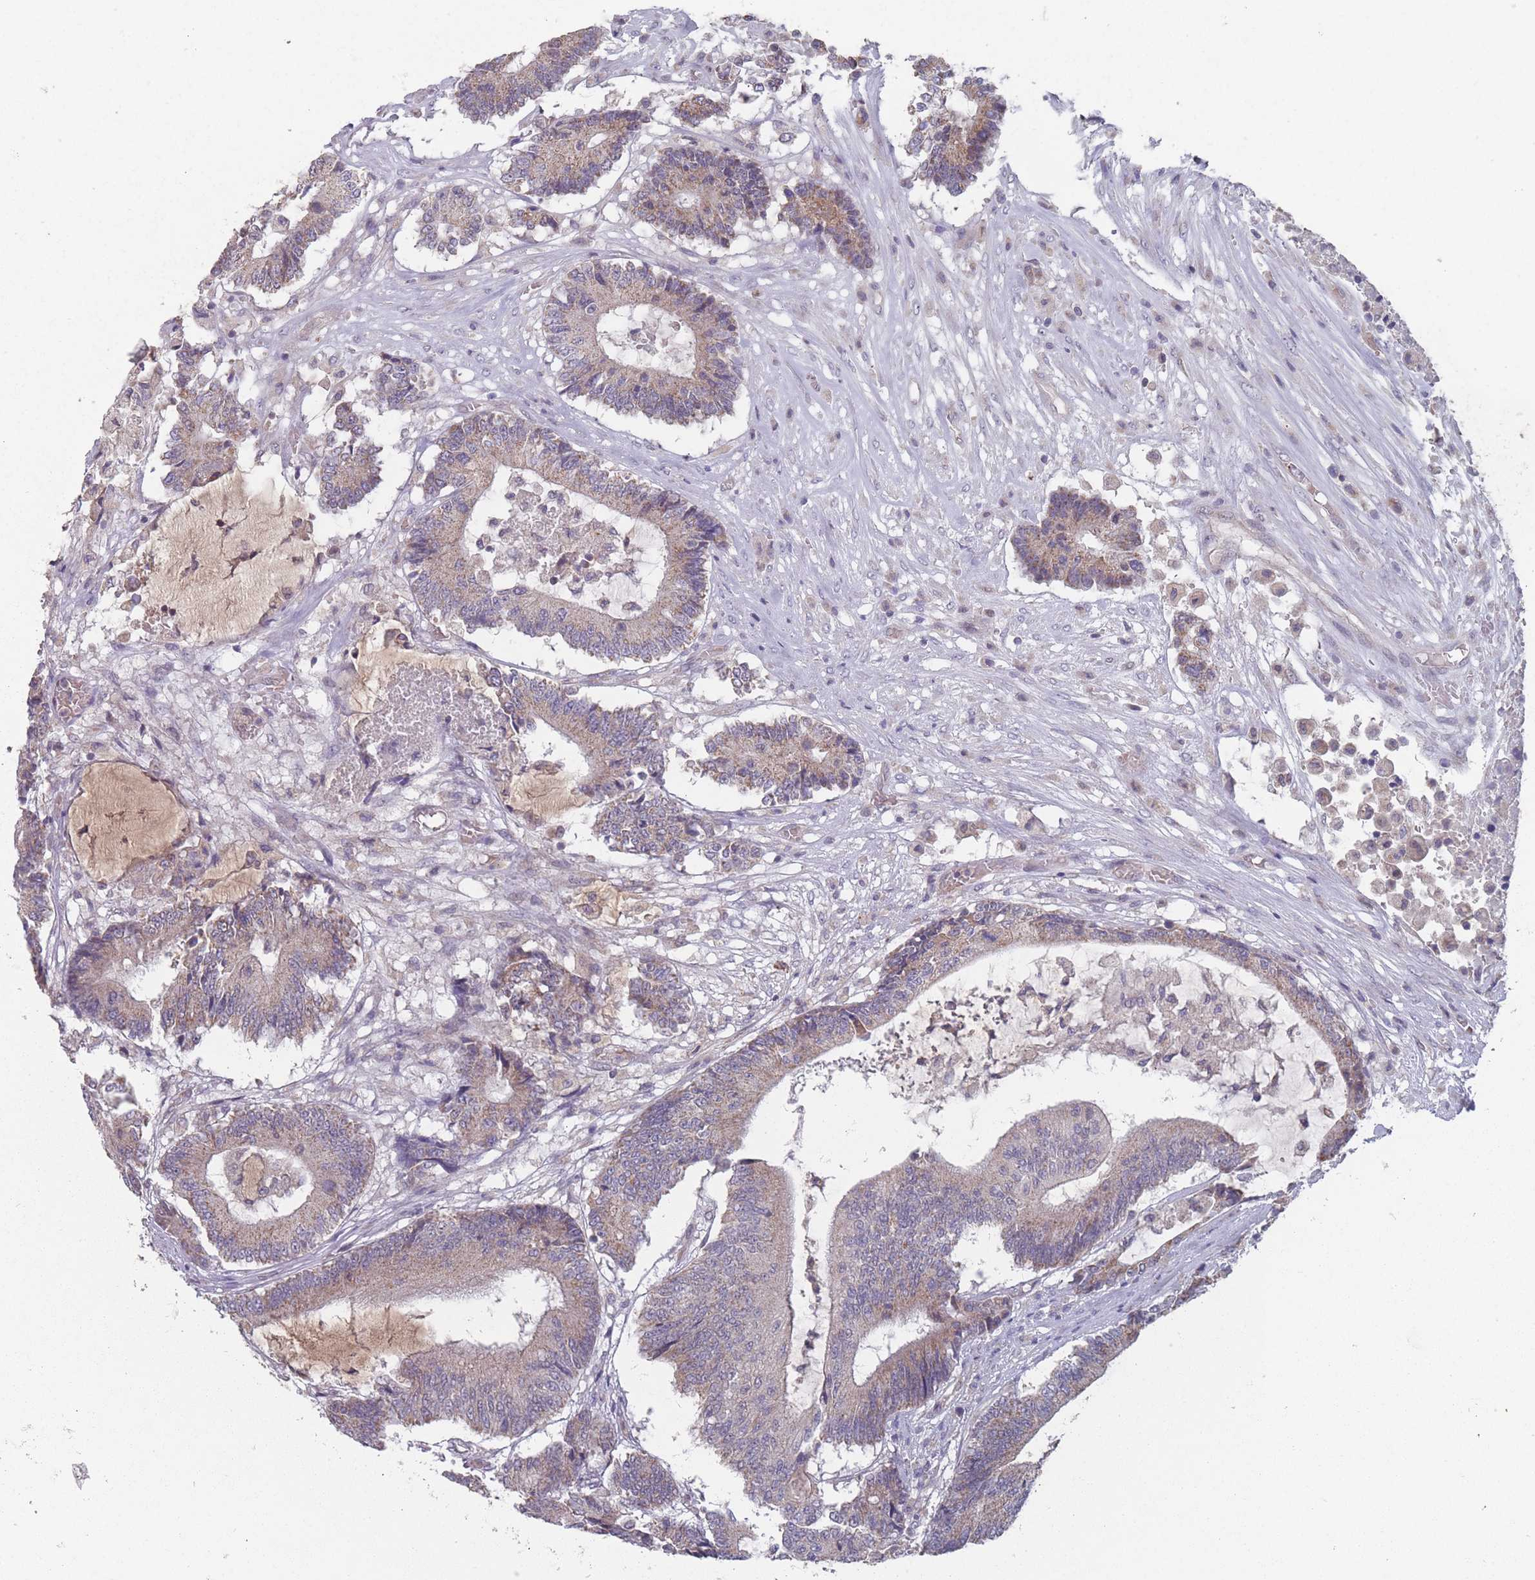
{"staining": {"intensity": "moderate", "quantity": "25%-75%", "location": "cytoplasmic/membranous"}, "tissue": "colorectal cancer", "cell_type": "Tumor cells", "image_type": "cancer", "snomed": [{"axis": "morphology", "description": "Adenocarcinoma, NOS"}, {"axis": "topography", "description": "Colon"}], "caption": "IHC image of human colorectal cancer (adenocarcinoma) stained for a protein (brown), which displays medium levels of moderate cytoplasmic/membranous expression in about 25%-75% of tumor cells.", "gene": "PEX7", "patient": {"sex": "female", "age": 84}}